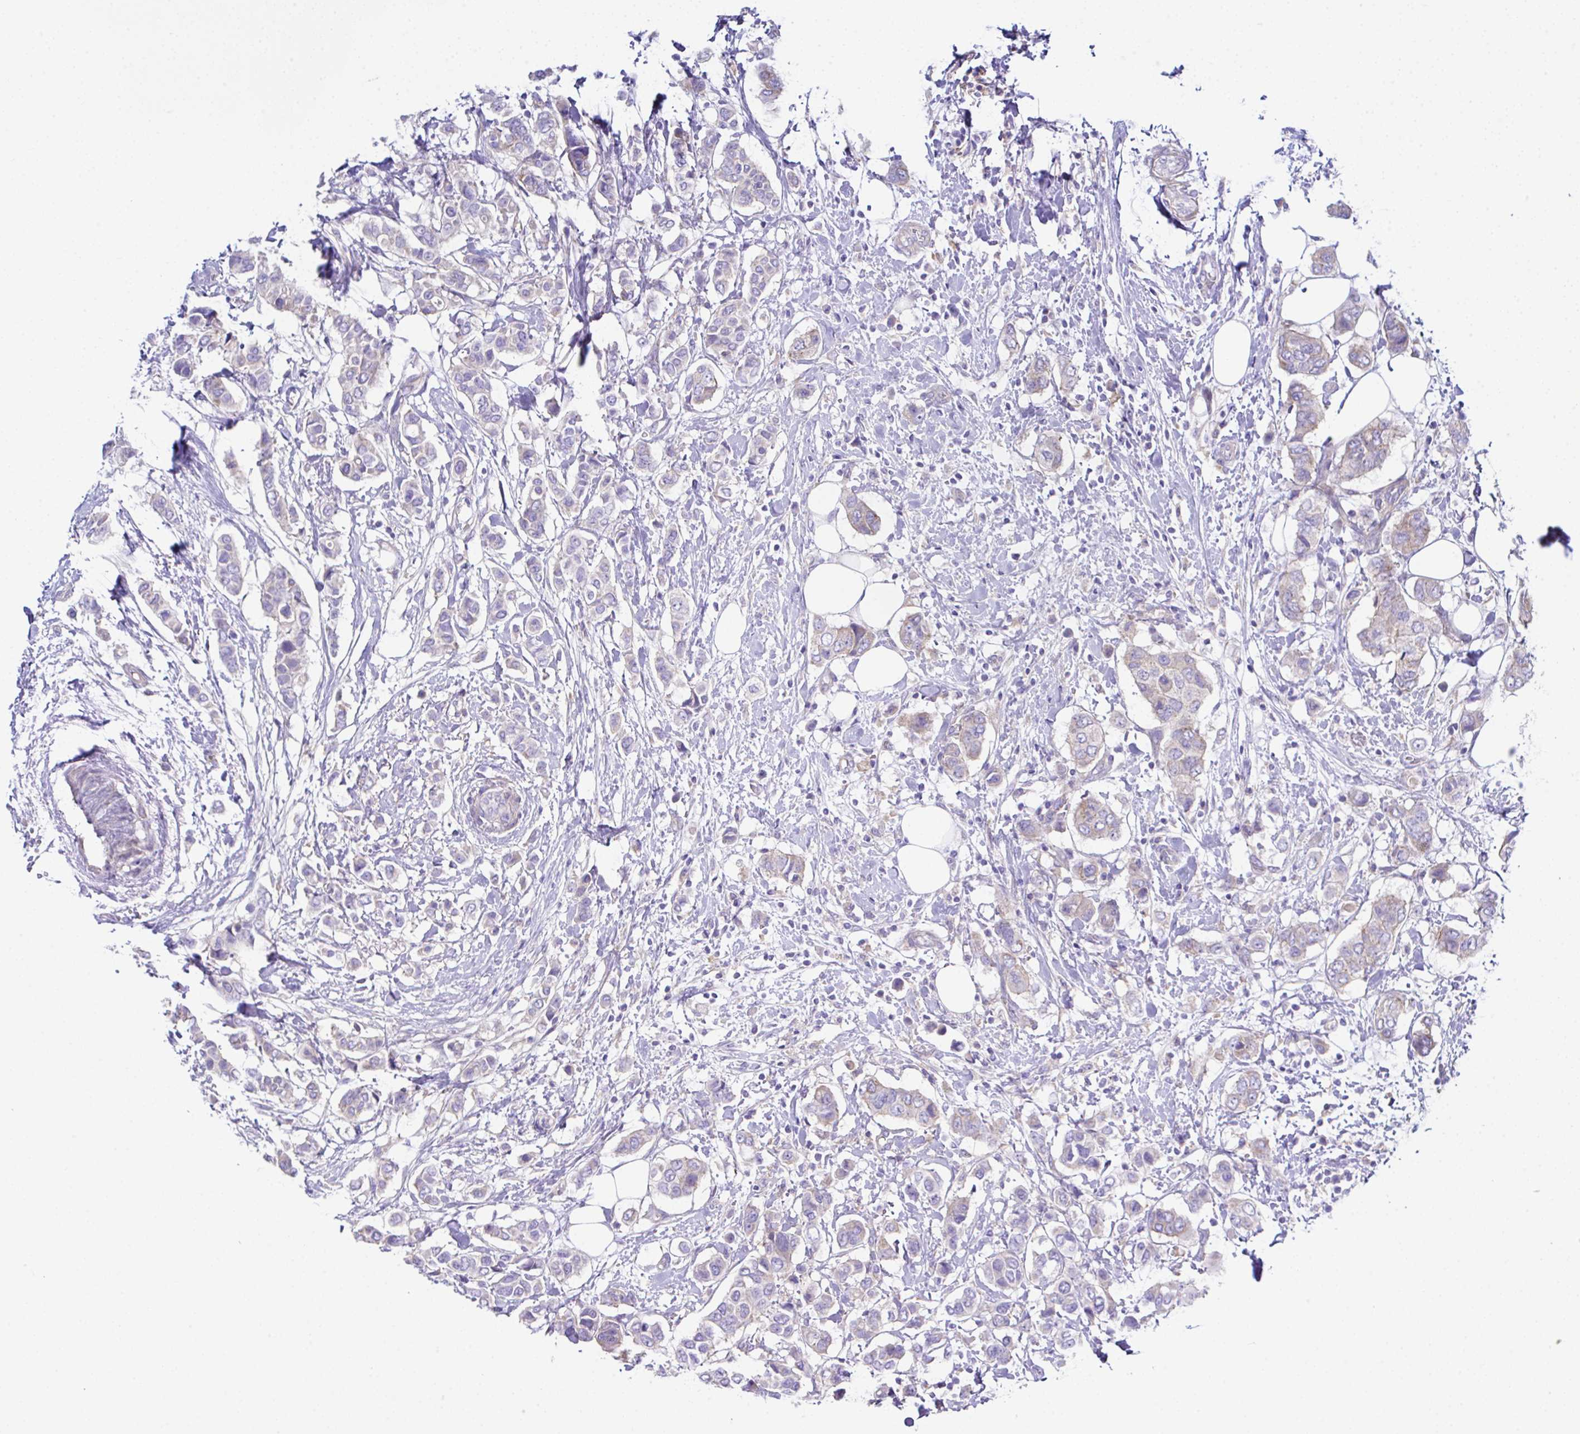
{"staining": {"intensity": "negative", "quantity": "none", "location": "none"}, "tissue": "breast cancer", "cell_type": "Tumor cells", "image_type": "cancer", "snomed": [{"axis": "morphology", "description": "Lobular carcinoma"}, {"axis": "topography", "description": "Breast"}], "caption": "IHC image of breast cancer stained for a protein (brown), which reveals no expression in tumor cells.", "gene": "OR4P4", "patient": {"sex": "female", "age": 51}}